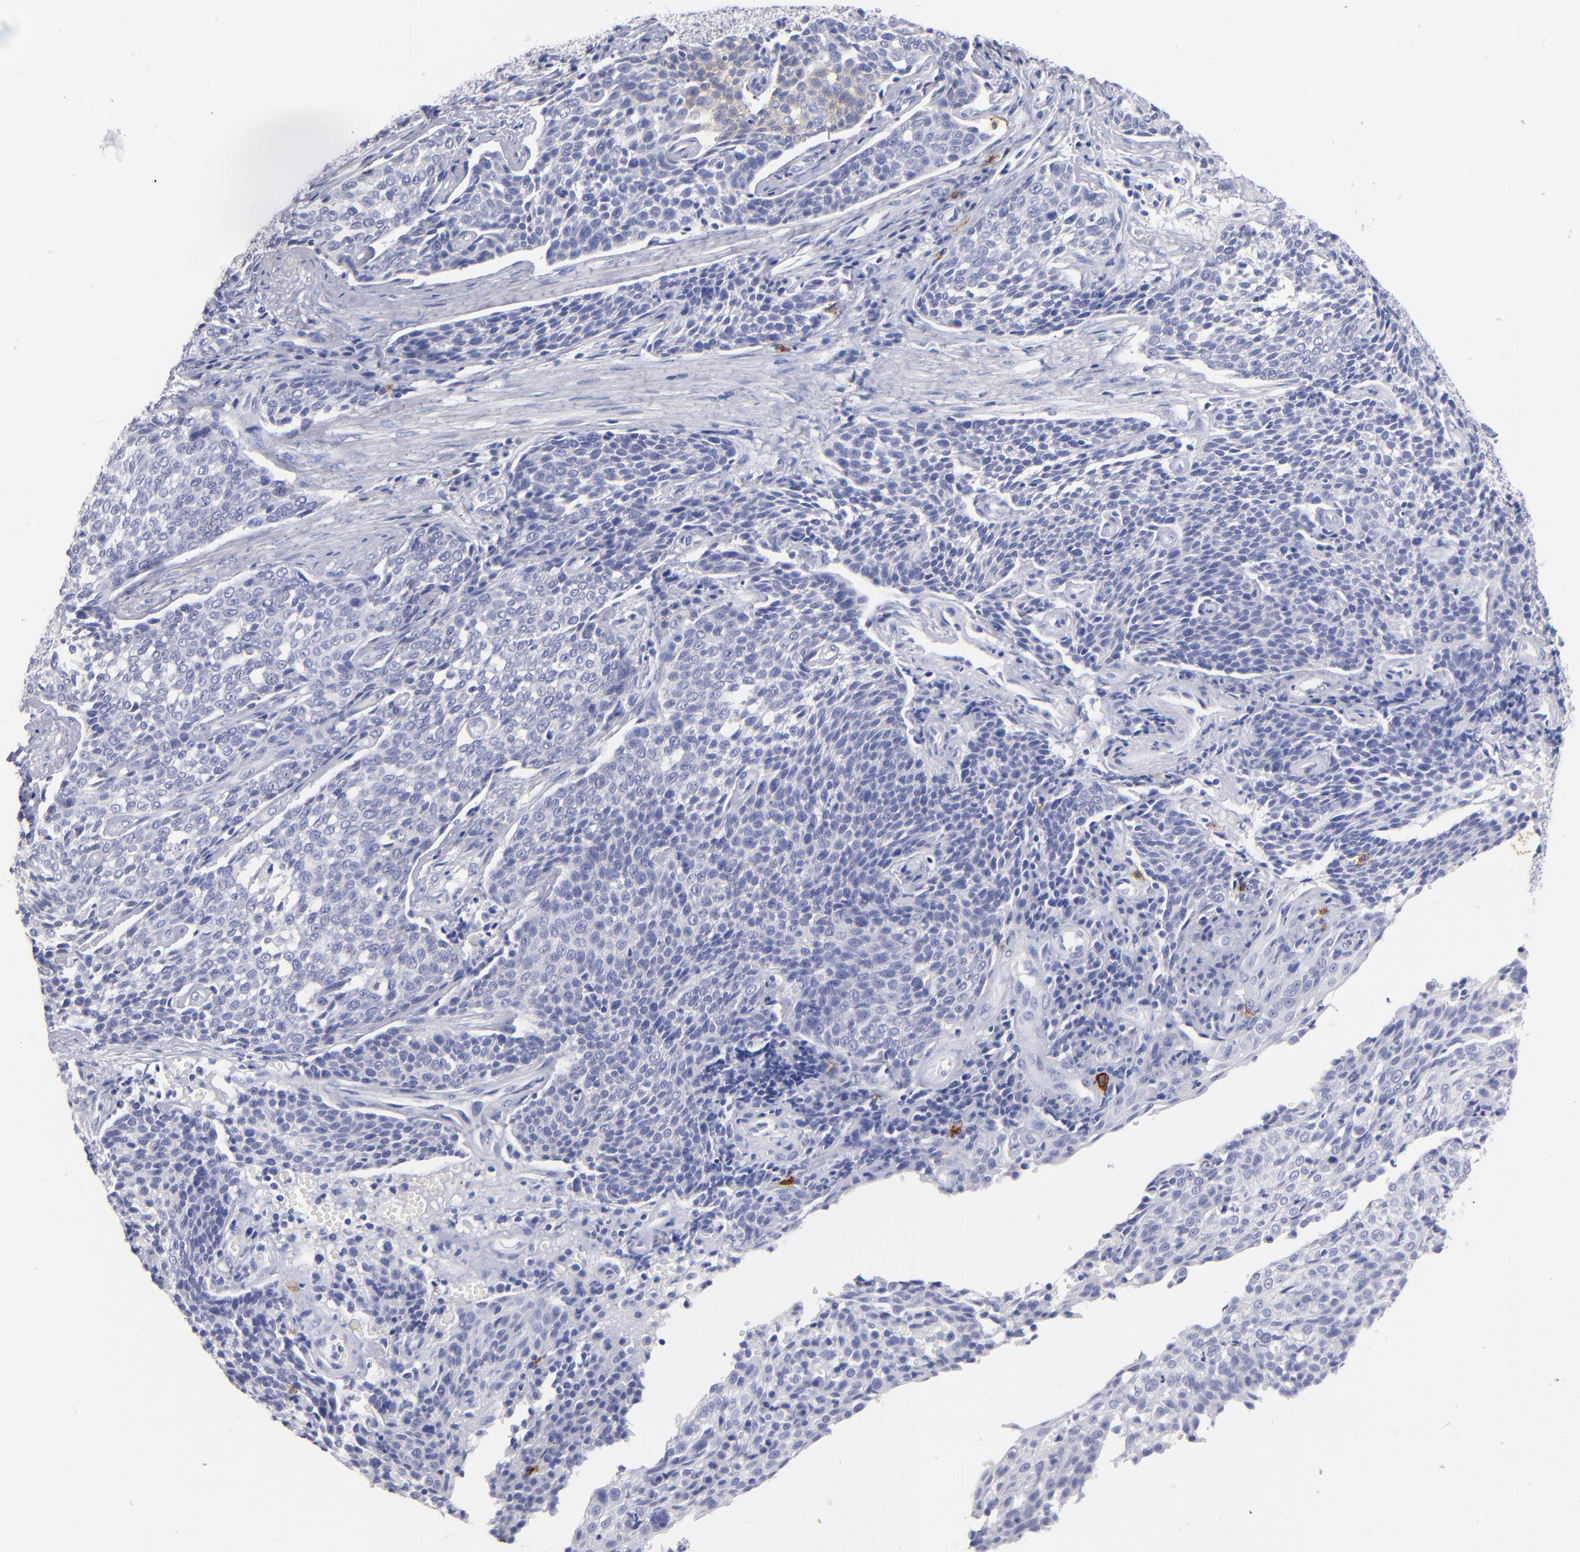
{"staining": {"intensity": "weak", "quantity": "<25%", "location": "cytoplasmic/membranous"}, "tissue": "cervical cancer", "cell_type": "Tumor cells", "image_type": "cancer", "snomed": [{"axis": "morphology", "description": "Squamous cell carcinoma, NOS"}, {"axis": "topography", "description": "Cervix"}], "caption": "Immunohistochemistry (IHC) of cervical squamous cell carcinoma shows no positivity in tumor cells.", "gene": "KIT", "patient": {"sex": "female", "age": 34}}